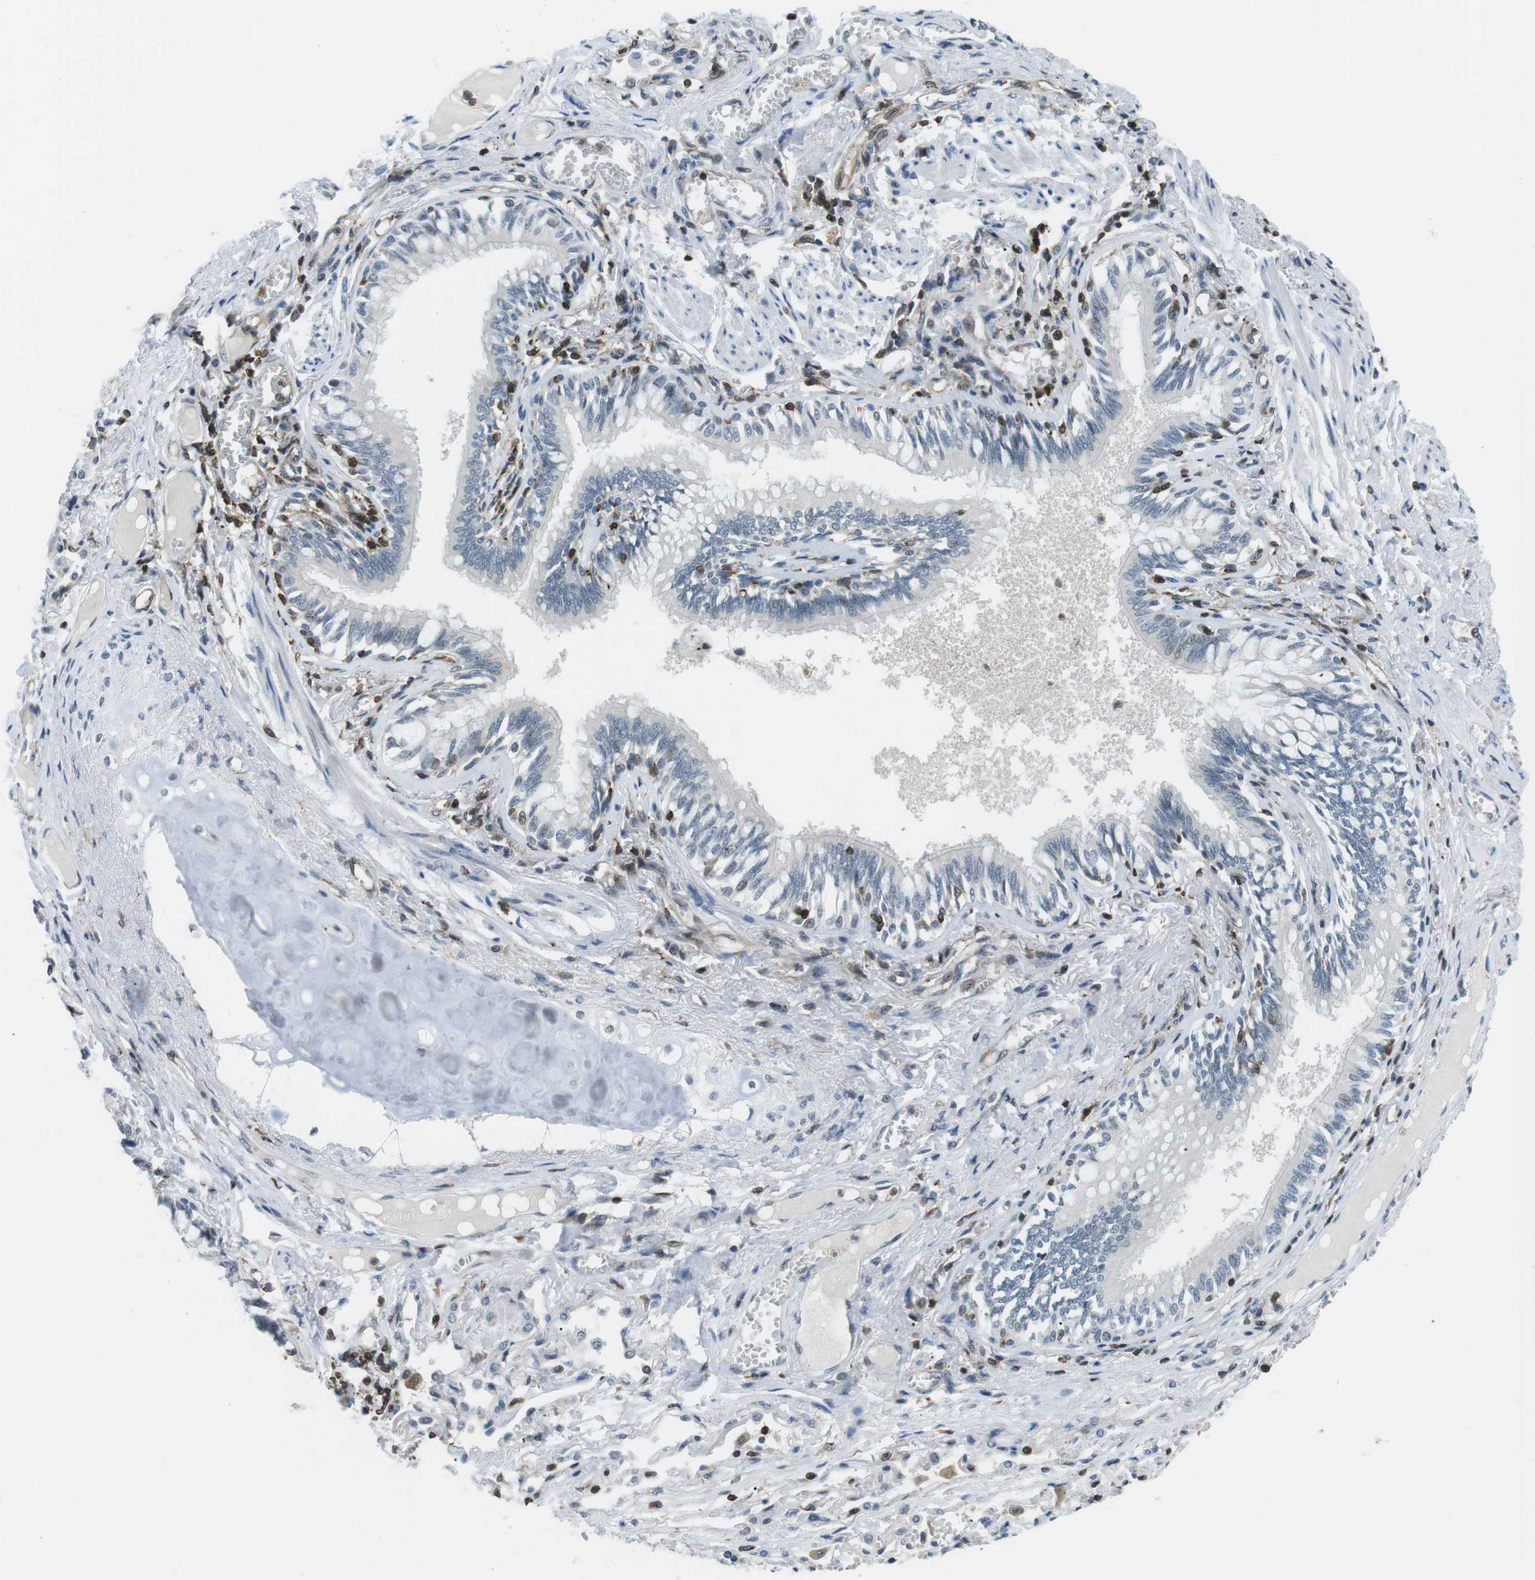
{"staining": {"intensity": "weak", "quantity": "<25%", "location": "nuclear"}, "tissue": "bronchus", "cell_type": "Respiratory epithelial cells", "image_type": "normal", "snomed": [{"axis": "morphology", "description": "Normal tissue, NOS"}, {"axis": "morphology", "description": "Inflammation, NOS"}, {"axis": "topography", "description": "Cartilage tissue"}, {"axis": "topography", "description": "Lung"}], "caption": "The micrograph reveals no significant expression in respiratory epithelial cells of bronchus.", "gene": "STK10", "patient": {"sex": "male", "age": 71}}